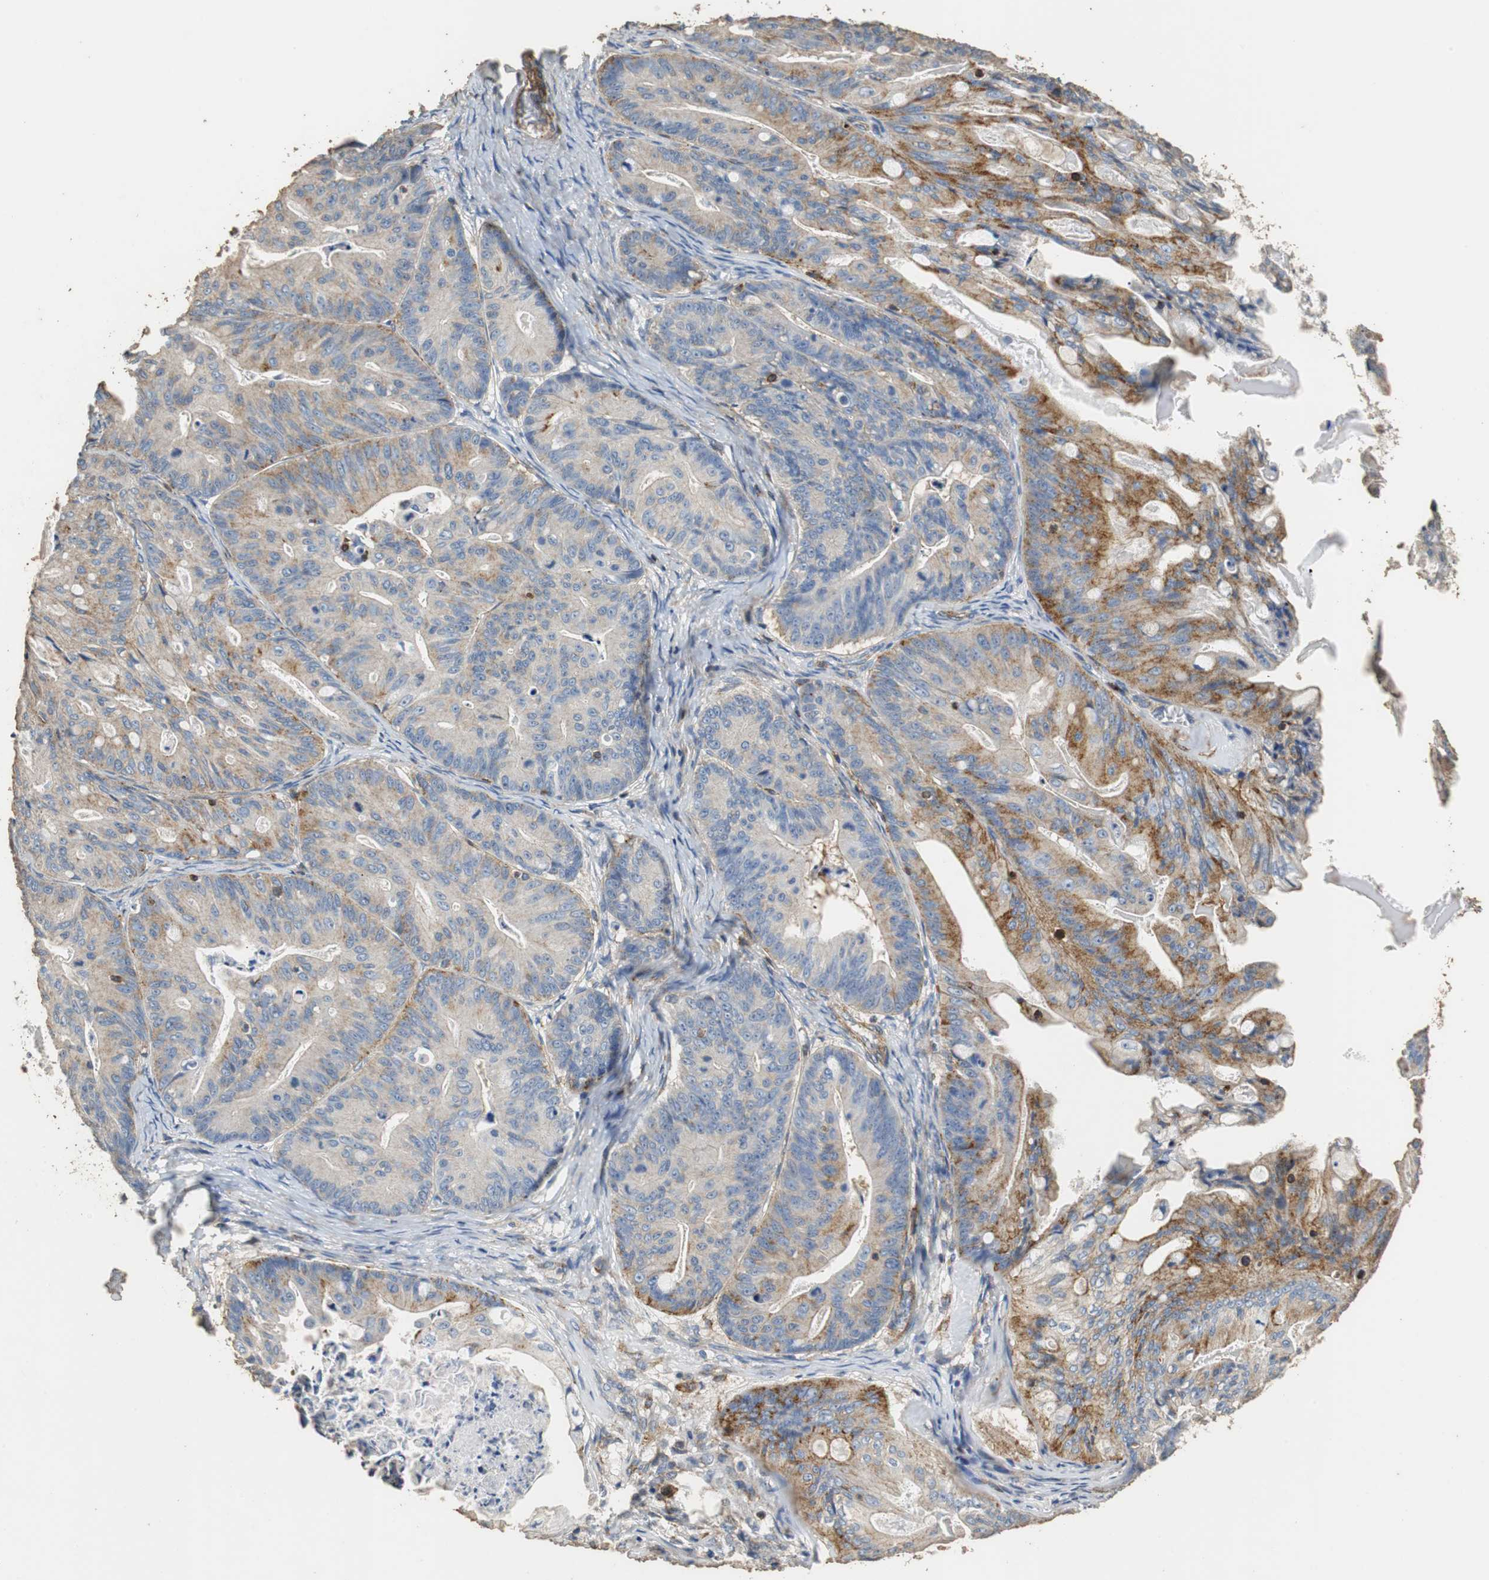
{"staining": {"intensity": "moderate", "quantity": "25%-75%", "location": "cytoplasmic/membranous"}, "tissue": "ovarian cancer", "cell_type": "Tumor cells", "image_type": "cancer", "snomed": [{"axis": "morphology", "description": "Cystadenocarcinoma, mucinous, NOS"}, {"axis": "topography", "description": "Ovary"}], "caption": "Brown immunohistochemical staining in ovarian cancer reveals moderate cytoplasmic/membranous positivity in approximately 25%-75% of tumor cells.", "gene": "PRKRA", "patient": {"sex": "female", "age": 36}}